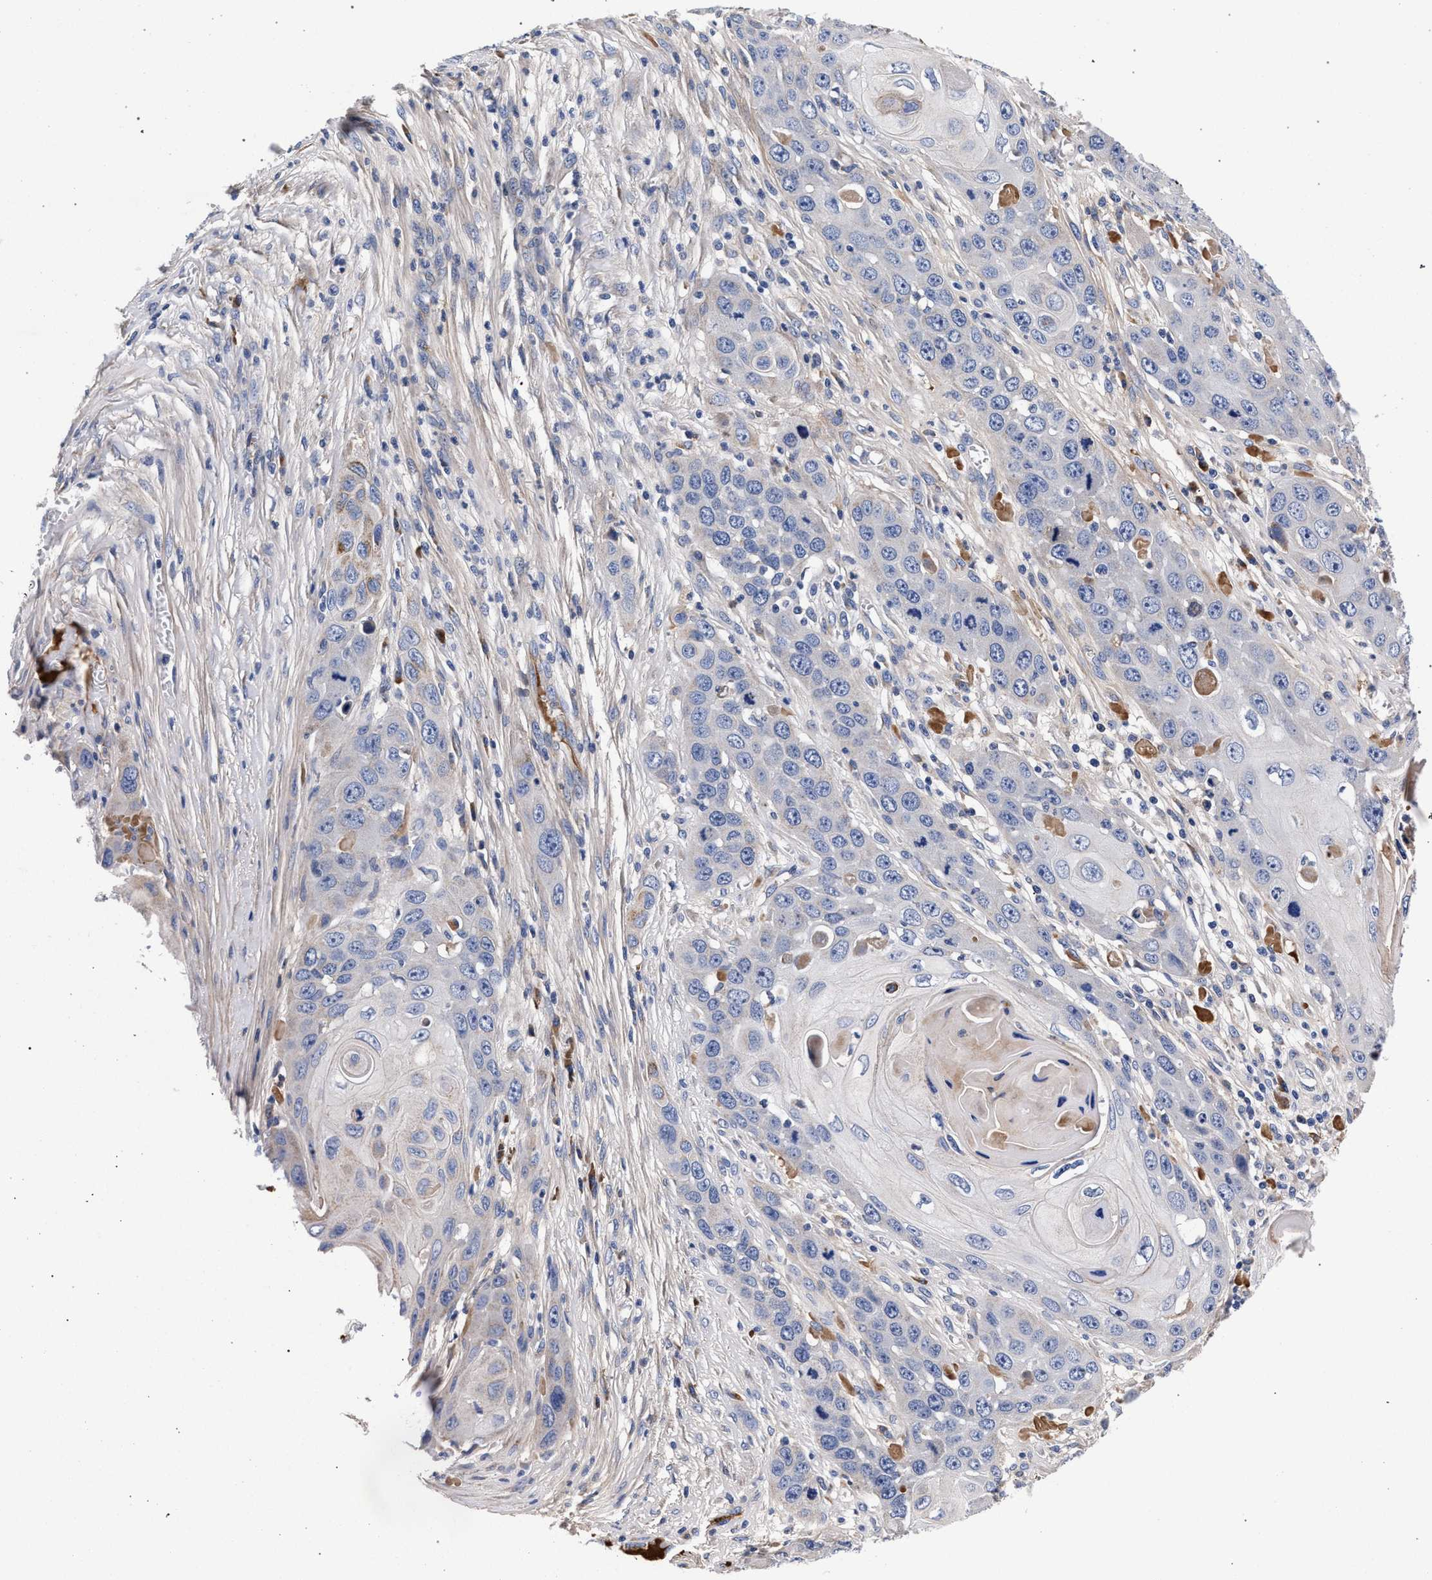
{"staining": {"intensity": "negative", "quantity": "none", "location": "none"}, "tissue": "skin cancer", "cell_type": "Tumor cells", "image_type": "cancer", "snomed": [{"axis": "morphology", "description": "Squamous cell carcinoma, NOS"}, {"axis": "topography", "description": "Skin"}], "caption": "The micrograph demonstrates no staining of tumor cells in skin cancer (squamous cell carcinoma). (DAB (3,3'-diaminobenzidine) immunohistochemistry visualized using brightfield microscopy, high magnification).", "gene": "ACOX1", "patient": {"sex": "male", "age": 55}}